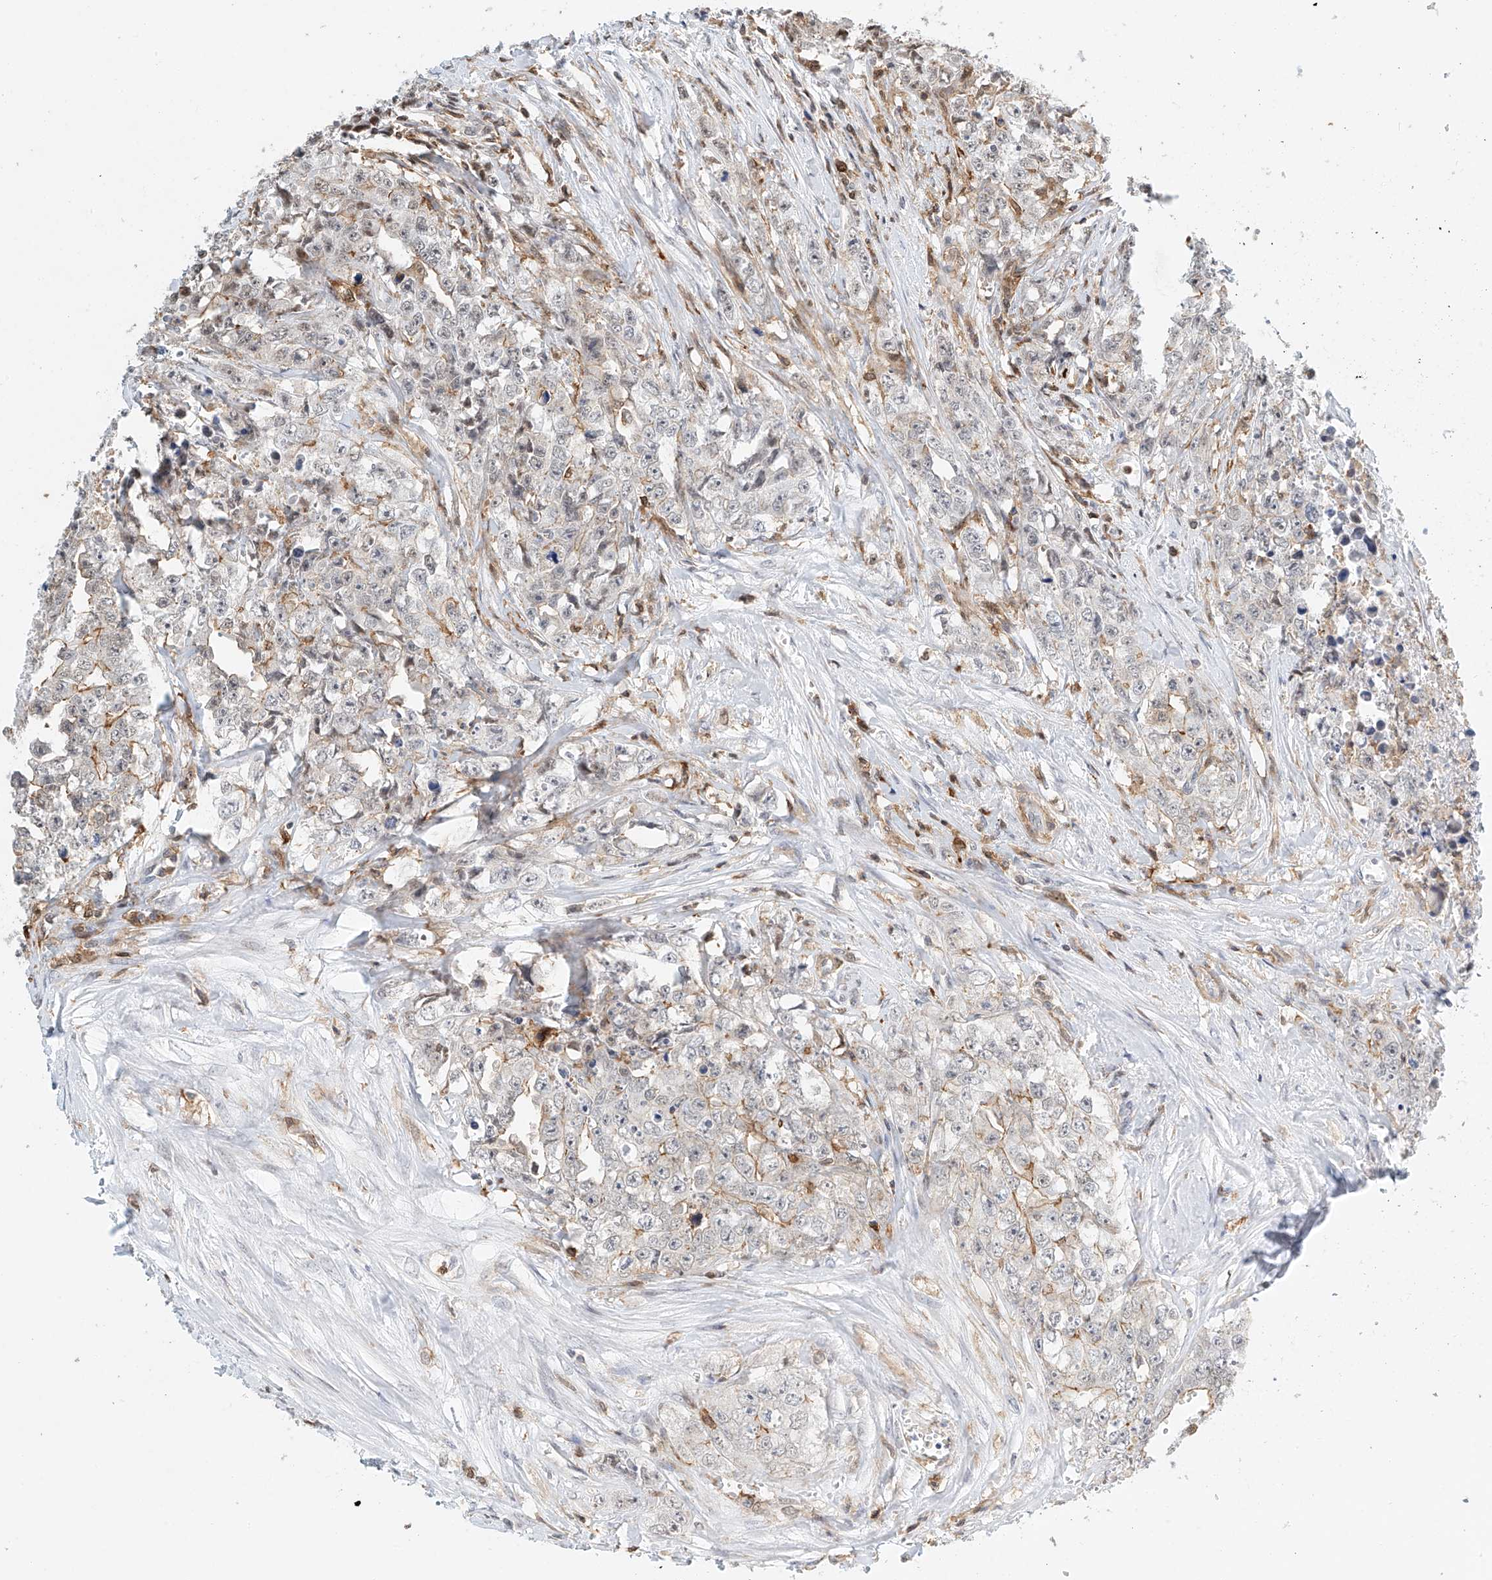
{"staining": {"intensity": "negative", "quantity": "none", "location": "none"}, "tissue": "testis cancer", "cell_type": "Tumor cells", "image_type": "cancer", "snomed": [{"axis": "morphology", "description": "Seminoma, NOS"}, {"axis": "morphology", "description": "Carcinoma, Embryonal, NOS"}, {"axis": "topography", "description": "Testis"}], "caption": "This is an IHC photomicrograph of human embryonal carcinoma (testis). There is no expression in tumor cells.", "gene": "MICAL1", "patient": {"sex": "male", "age": 43}}